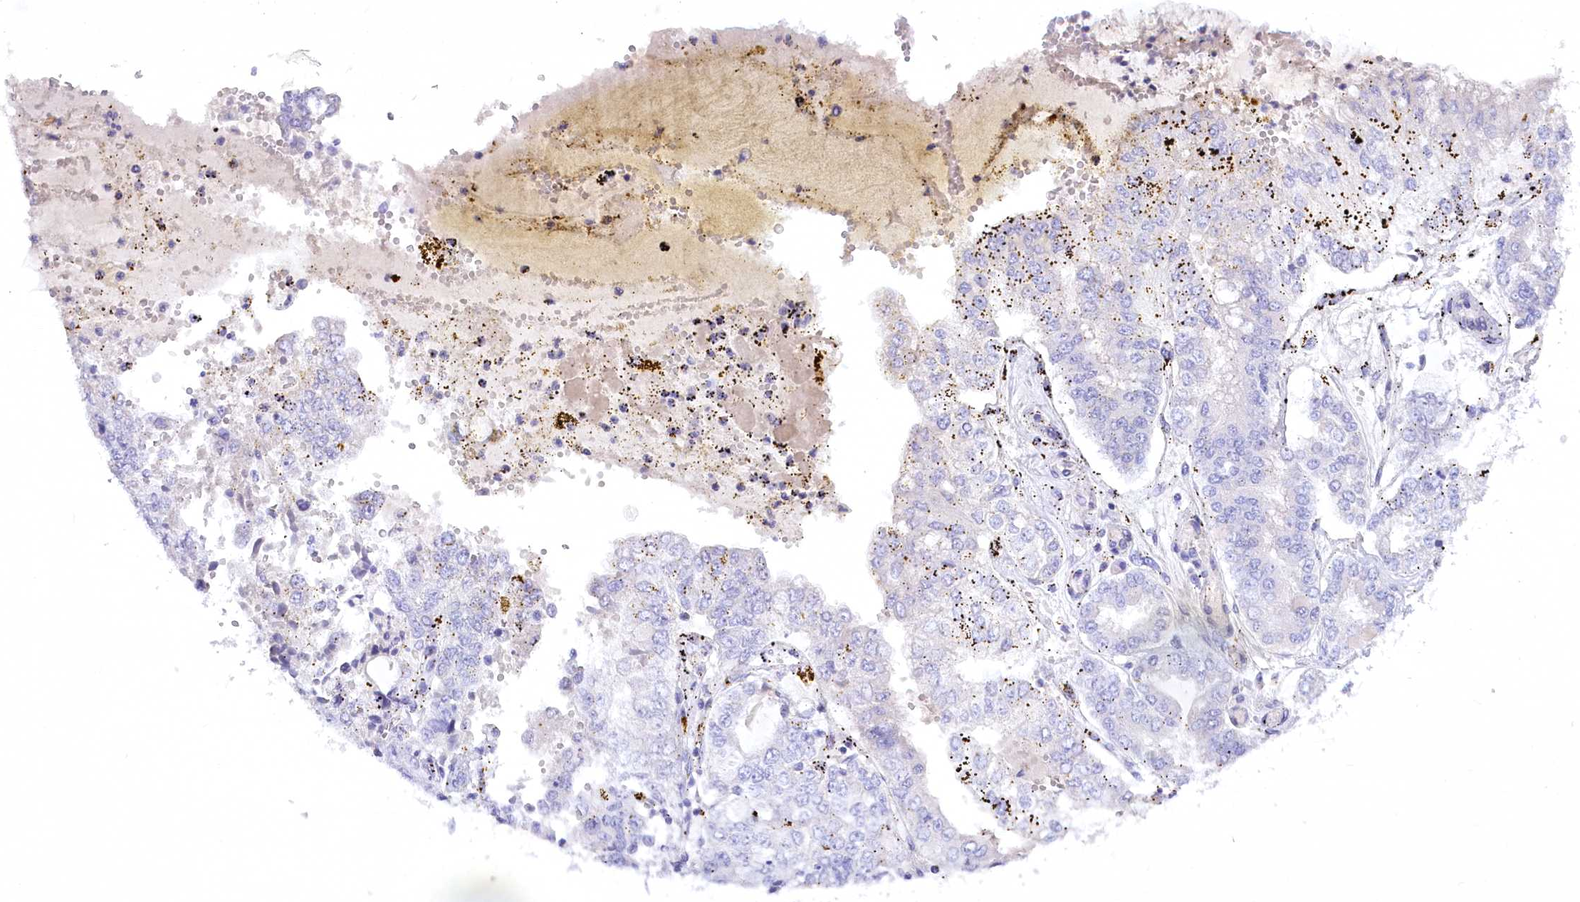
{"staining": {"intensity": "negative", "quantity": "none", "location": "none"}, "tissue": "stomach cancer", "cell_type": "Tumor cells", "image_type": "cancer", "snomed": [{"axis": "morphology", "description": "Adenocarcinoma, NOS"}, {"axis": "topography", "description": "Stomach"}], "caption": "This is an immunohistochemistry (IHC) photomicrograph of stomach cancer. There is no staining in tumor cells.", "gene": "MYOZ1", "patient": {"sex": "male", "age": 76}}